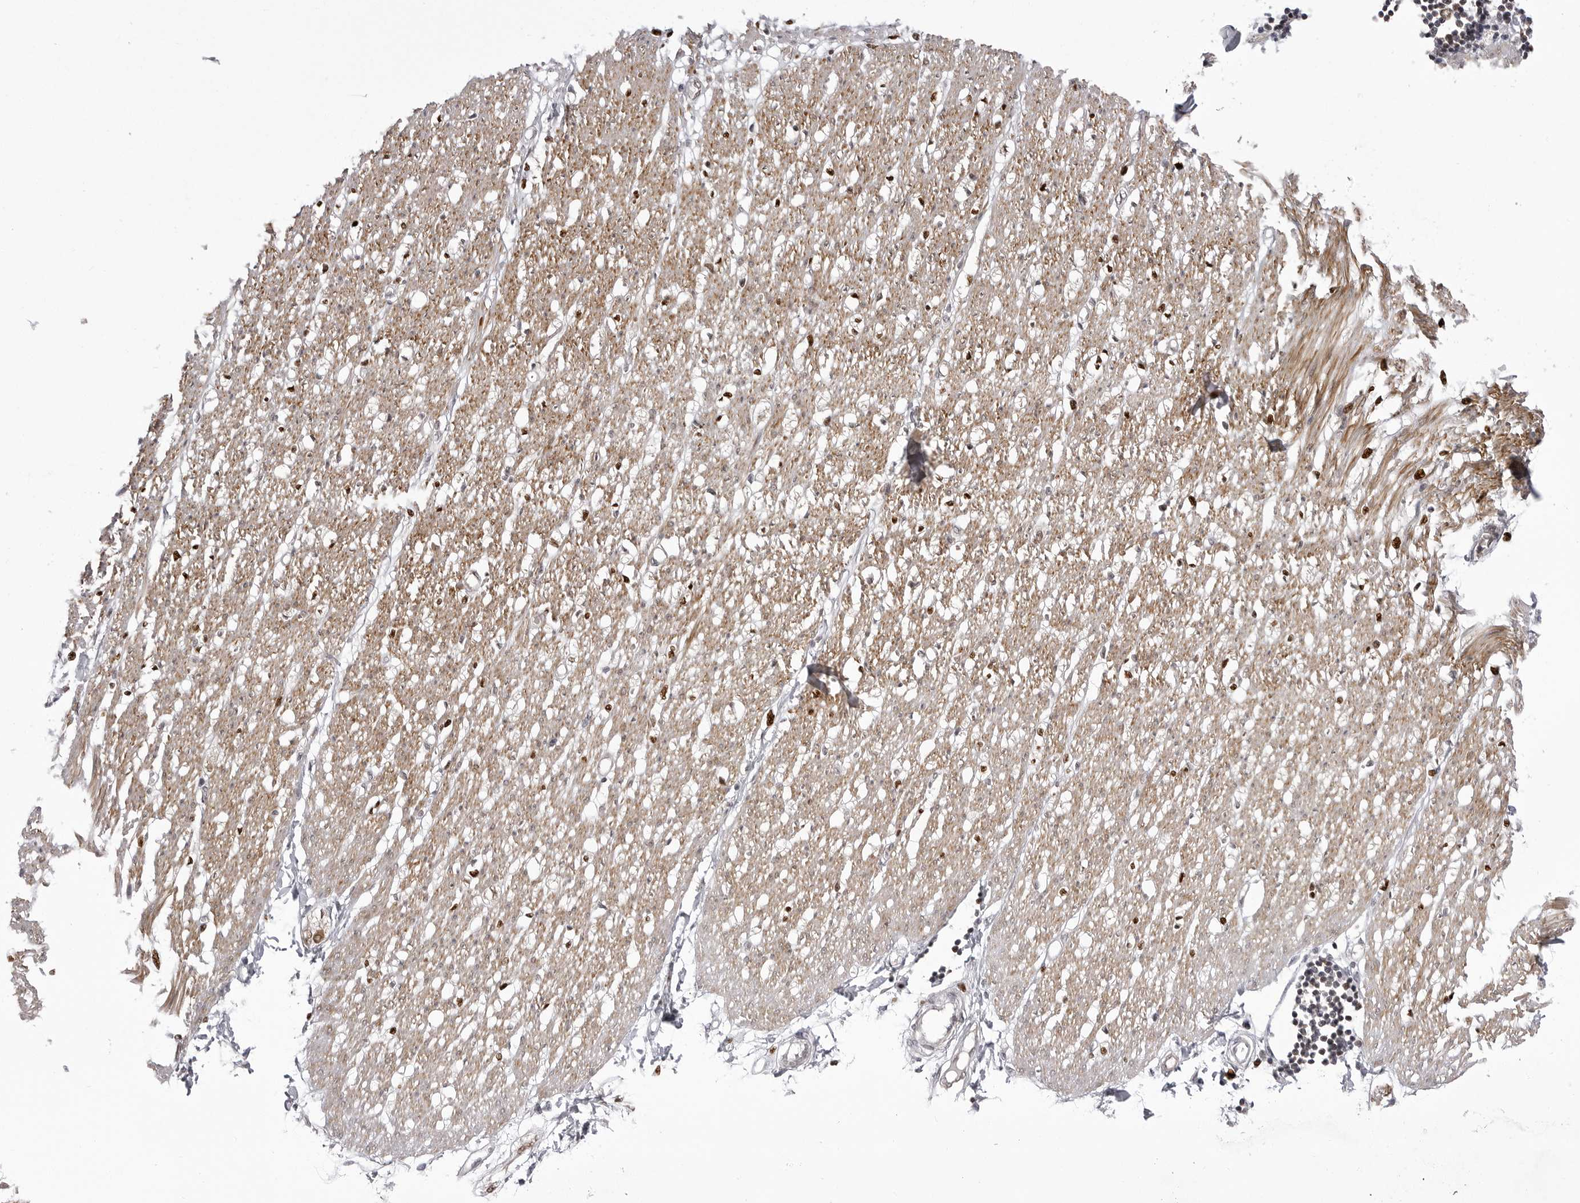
{"staining": {"intensity": "negative", "quantity": "none", "location": "none"}, "tissue": "soft tissue", "cell_type": "Fibroblasts", "image_type": "normal", "snomed": [{"axis": "morphology", "description": "Normal tissue, NOS"}, {"axis": "morphology", "description": "Adenocarcinoma, NOS"}, {"axis": "topography", "description": "Colon"}, {"axis": "topography", "description": "Peripheral nerve tissue"}], "caption": "This is an immunohistochemistry image of normal soft tissue. There is no staining in fibroblasts.", "gene": "PTK2B", "patient": {"sex": "male", "age": 14}}